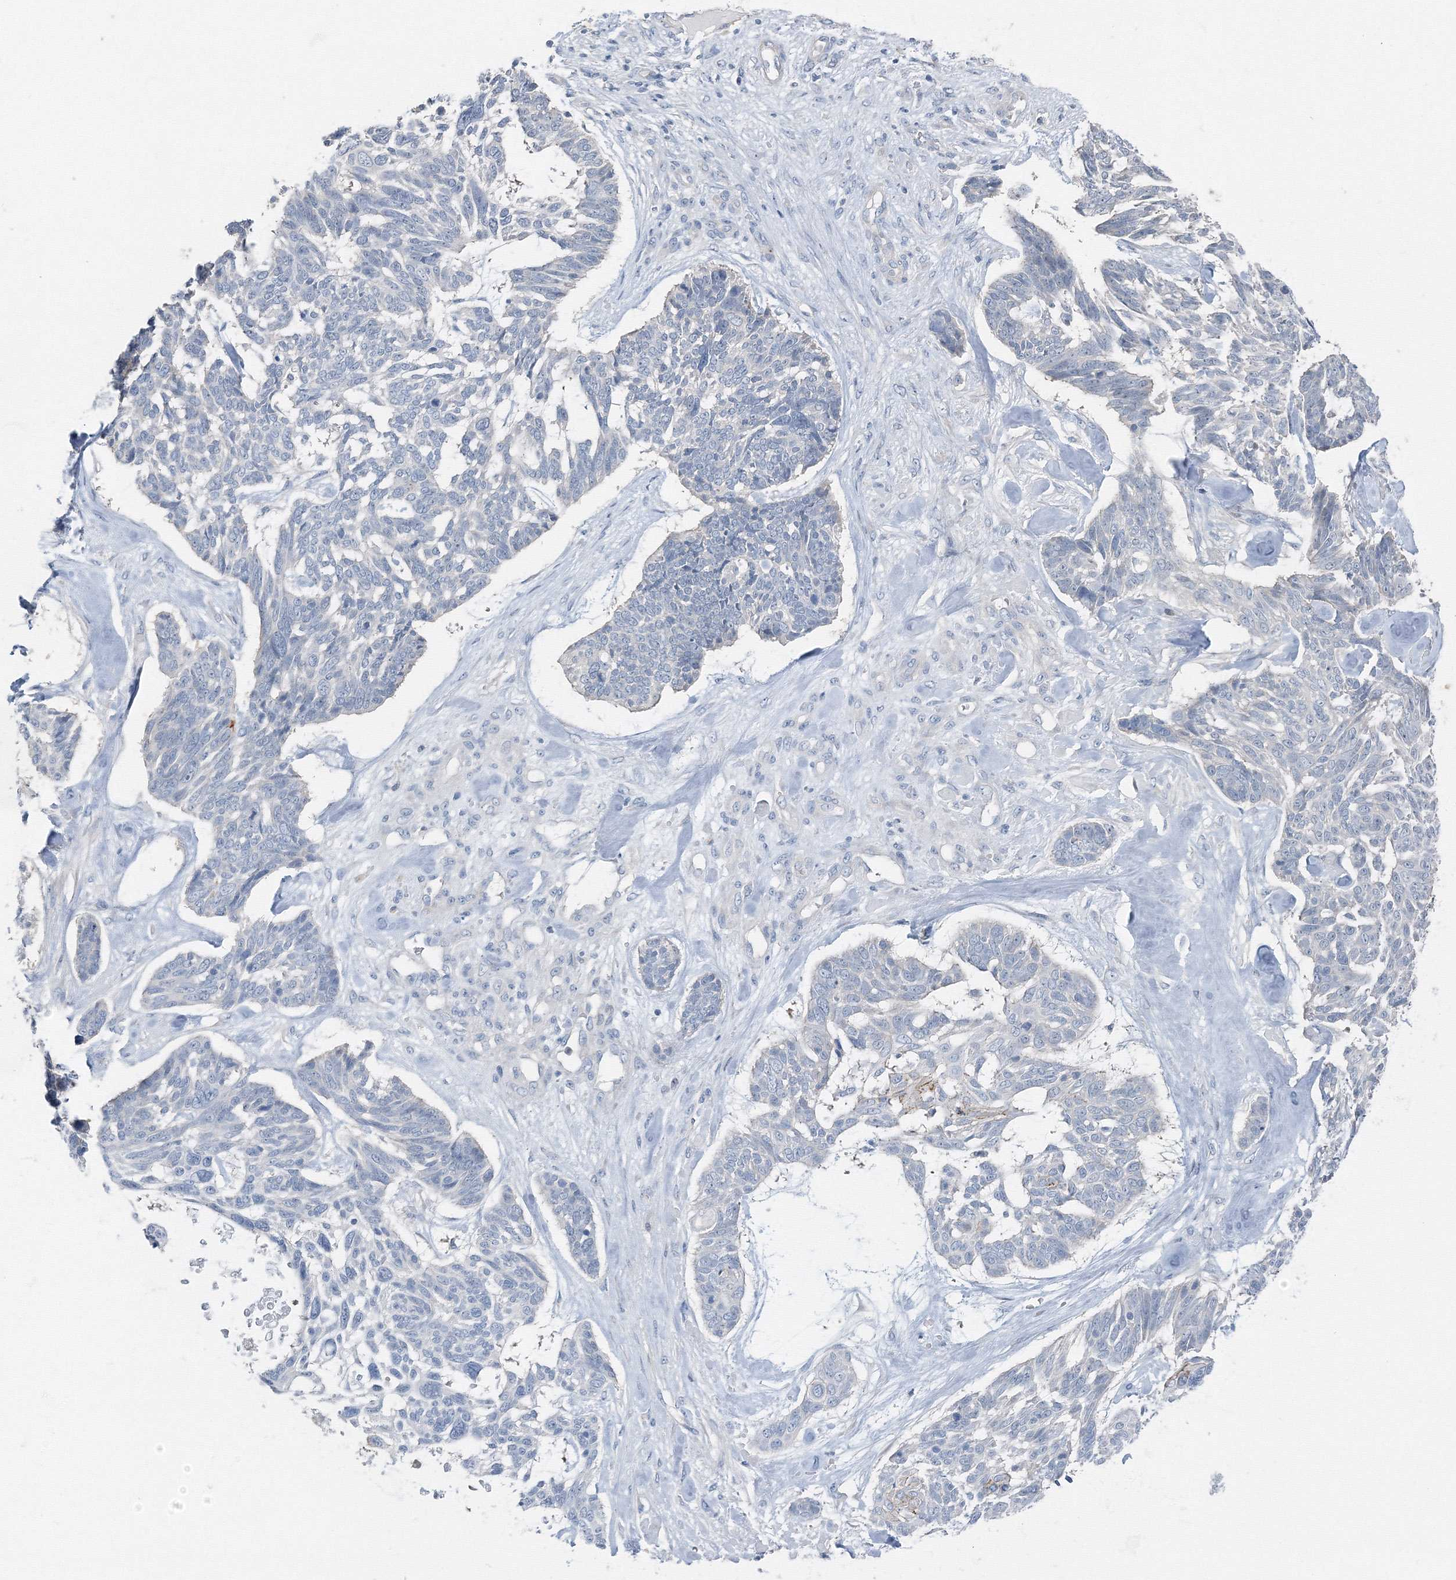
{"staining": {"intensity": "negative", "quantity": "none", "location": "none"}, "tissue": "skin cancer", "cell_type": "Tumor cells", "image_type": "cancer", "snomed": [{"axis": "morphology", "description": "Basal cell carcinoma"}, {"axis": "topography", "description": "Skin"}], "caption": "There is no significant positivity in tumor cells of skin basal cell carcinoma.", "gene": "AASDH", "patient": {"sex": "male", "age": 88}}